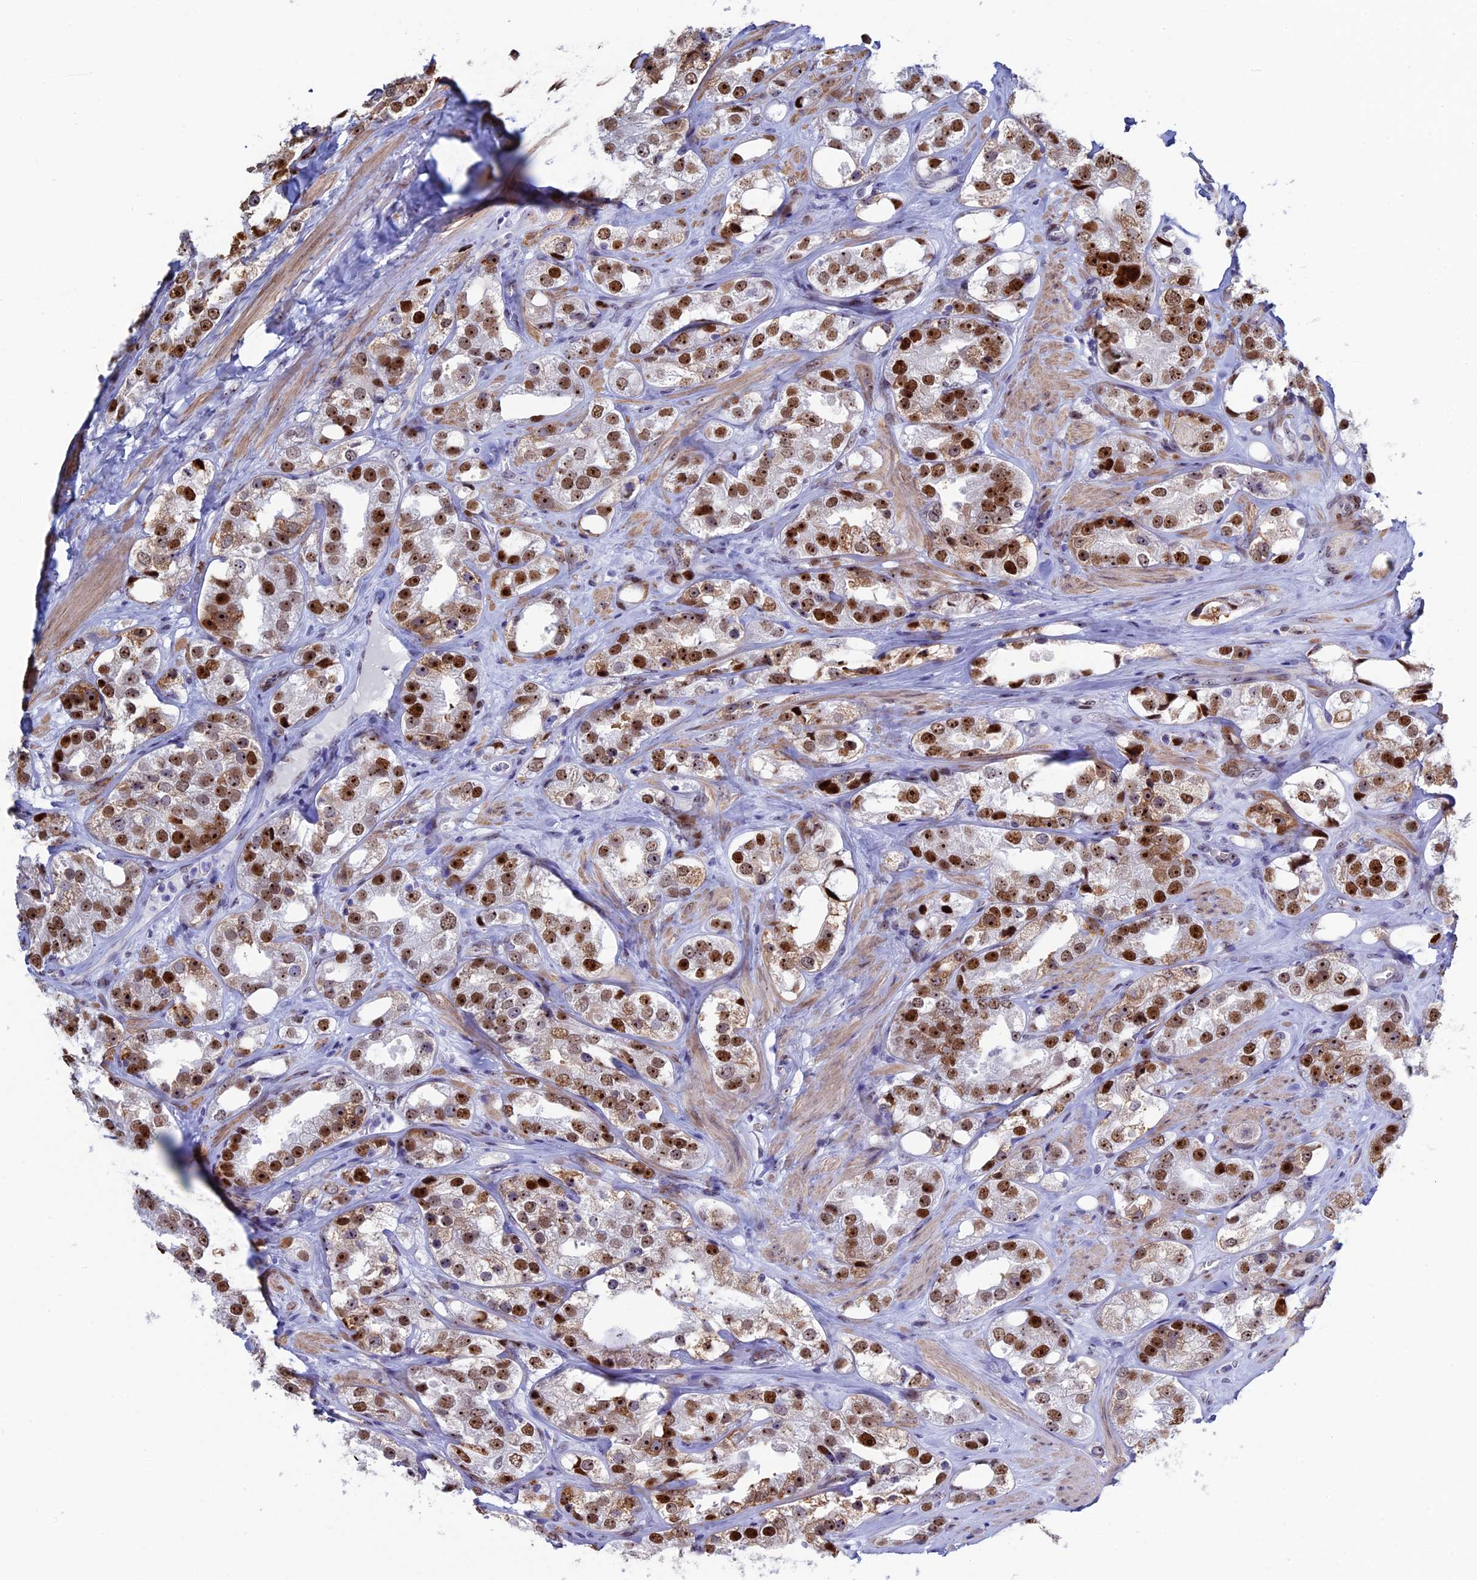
{"staining": {"intensity": "strong", "quantity": ">75%", "location": "nuclear"}, "tissue": "prostate cancer", "cell_type": "Tumor cells", "image_type": "cancer", "snomed": [{"axis": "morphology", "description": "Adenocarcinoma, NOS"}, {"axis": "topography", "description": "Prostate"}], "caption": "Immunohistochemical staining of human adenocarcinoma (prostate) exhibits strong nuclear protein positivity in approximately >75% of tumor cells.", "gene": "CCDC86", "patient": {"sex": "male", "age": 79}}